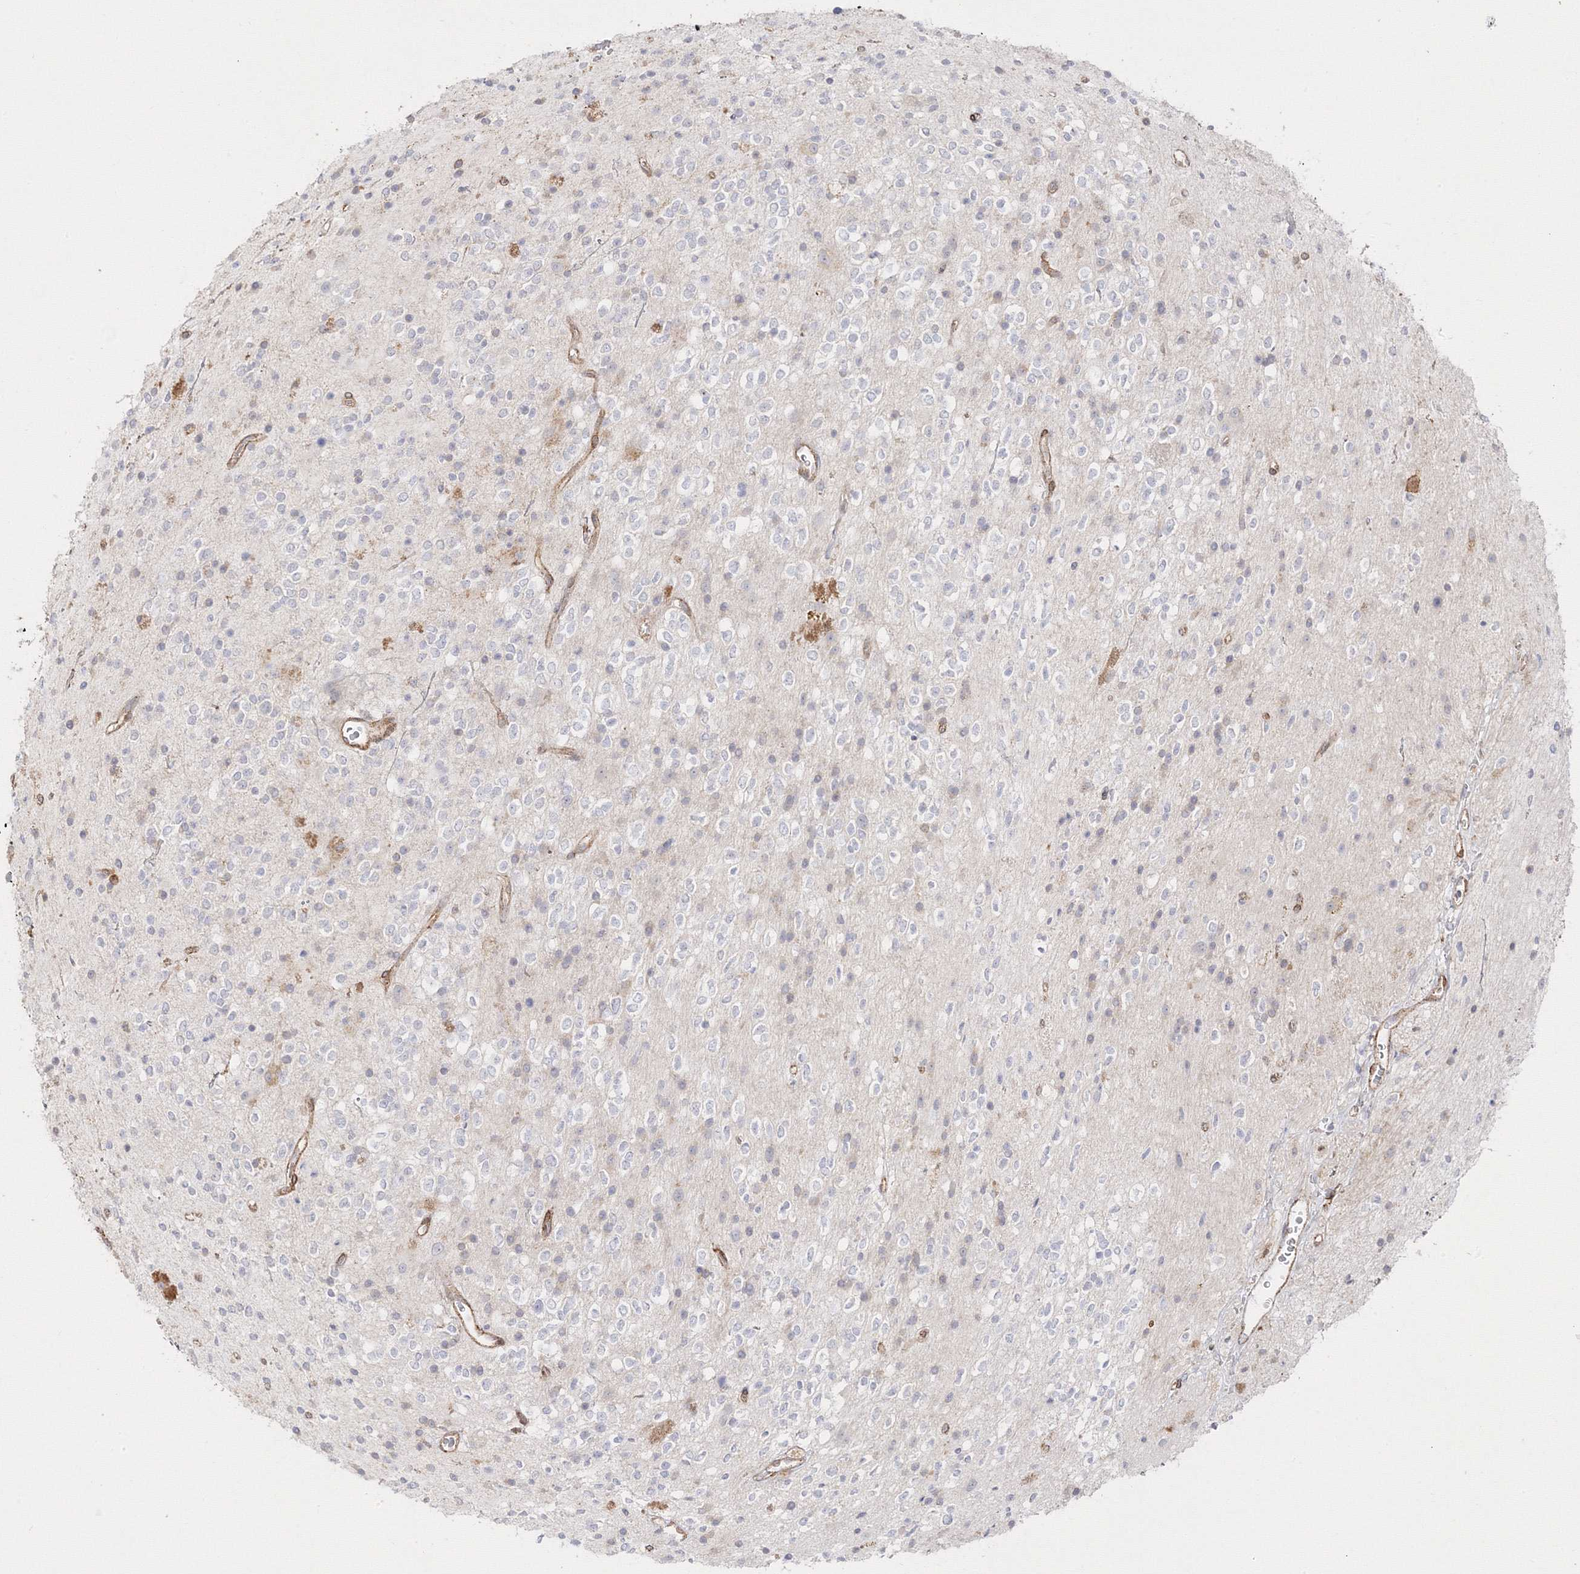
{"staining": {"intensity": "negative", "quantity": "none", "location": "none"}, "tissue": "glioma", "cell_type": "Tumor cells", "image_type": "cancer", "snomed": [{"axis": "morphology", "description": "Glioma, malignant, High grade"}, {"axis": "topography", "description": "Brain"}], "caption": "IHC of human glioma shows no positivity in tumor cells.", "gene": "C2CD2", "patient": {"sex": "male", "age": 34}}